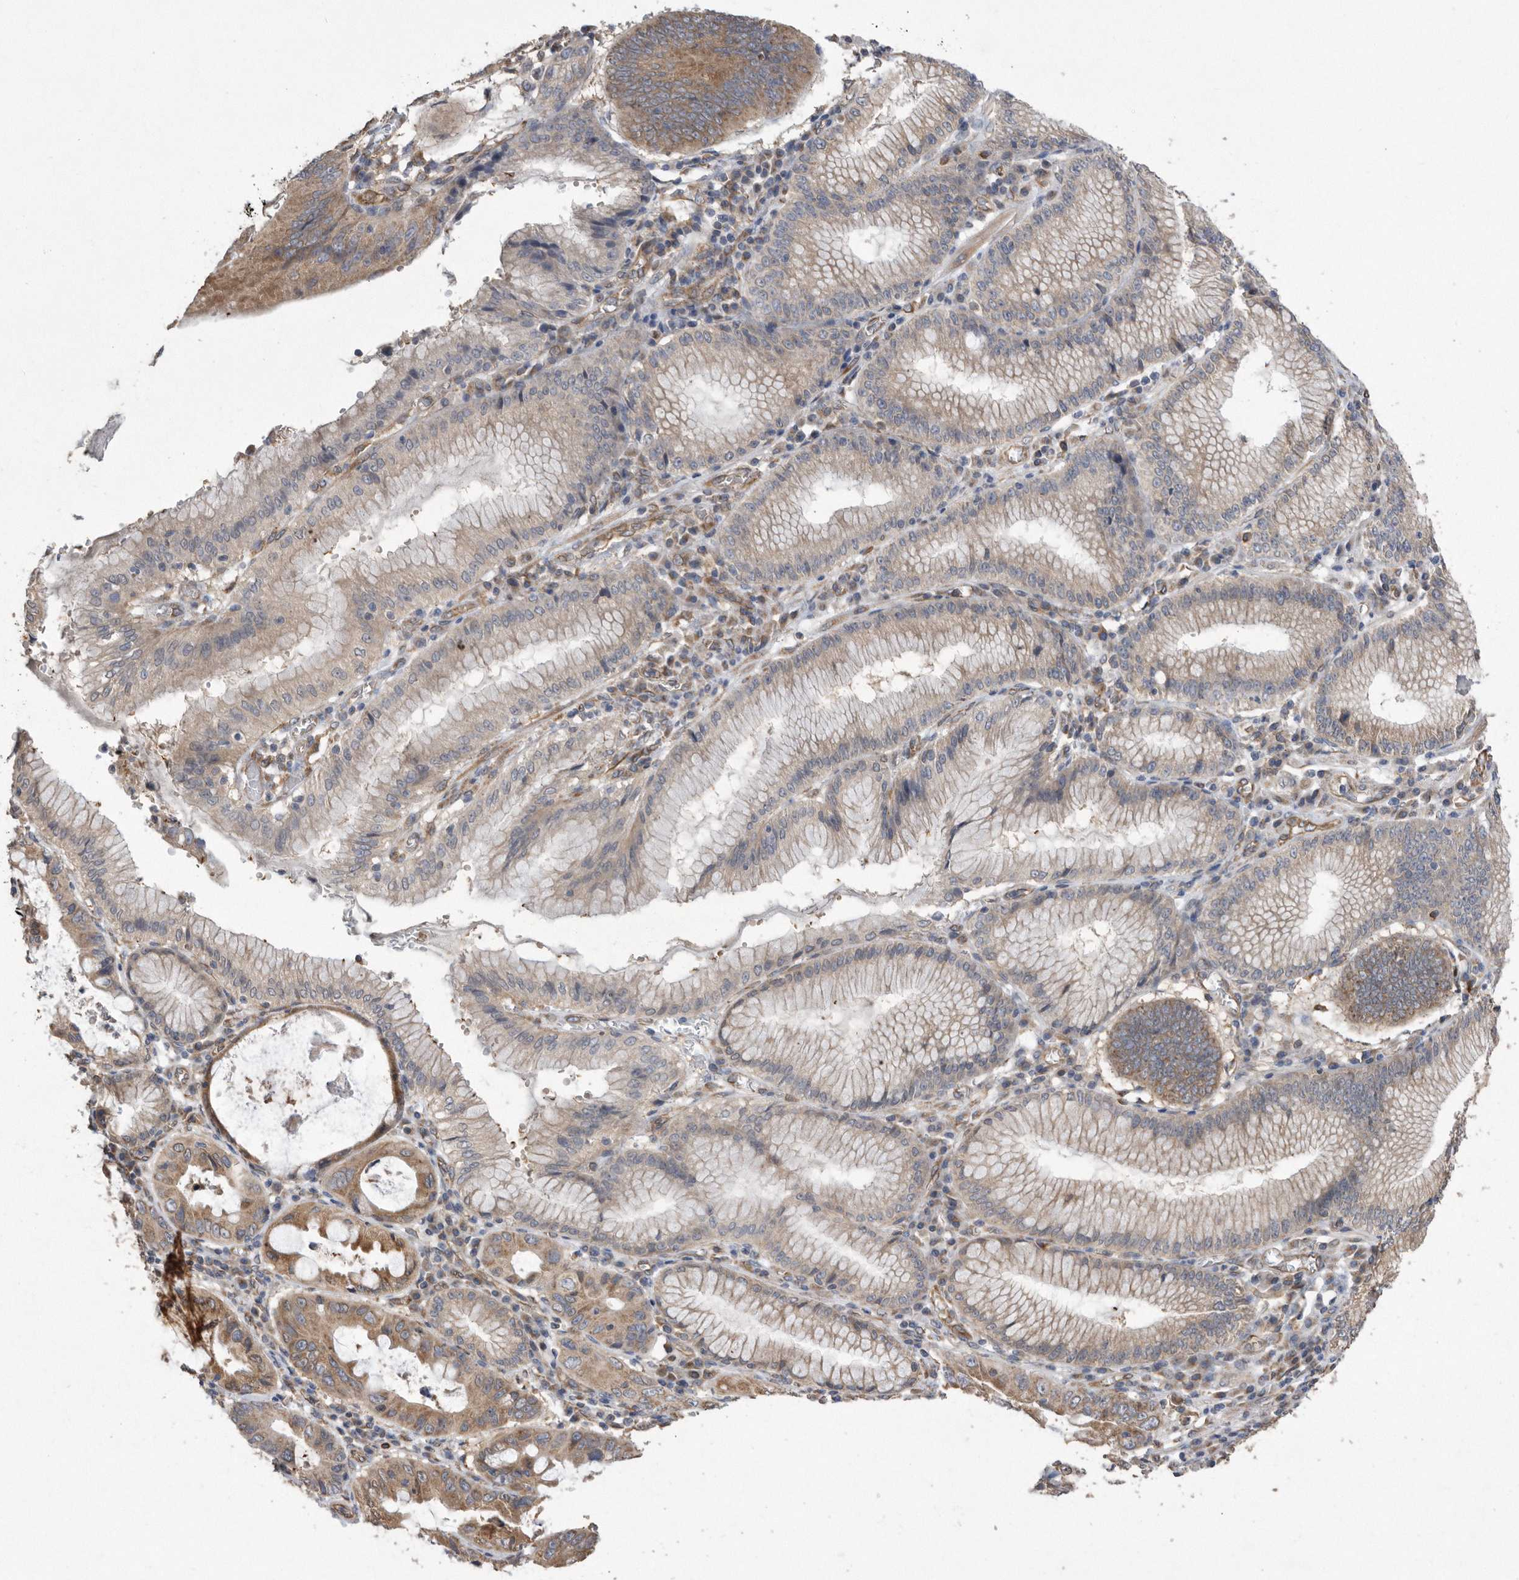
{"staining": {"intensity": "moderate", "quantity": "25%-75%", "location": "cytoplasmic/membranous"}, "tissue": "stomach cancer", "cell_type": "Tumor cells", "image_type": "cancer", "snomed": [{"axis": "morphology", "description": "Adenocarcinoma, NOS"}, {"axis": "topography", "description": "Stomach"}], "caption": "Protein analysis of adenocarcinoma (stomach) tissue demonstrates moderate cytoplasmic/membranous expression in about 25%-75% of tumor cells. The protein of interest is stained brown, and the nuclei are stained in blue (DAB (3,3'-diaminobenzidine) IHC with brightfield microscopy, high magnification).", "gene": "PON2", "patient": {"sex": "male", "age": 59}}